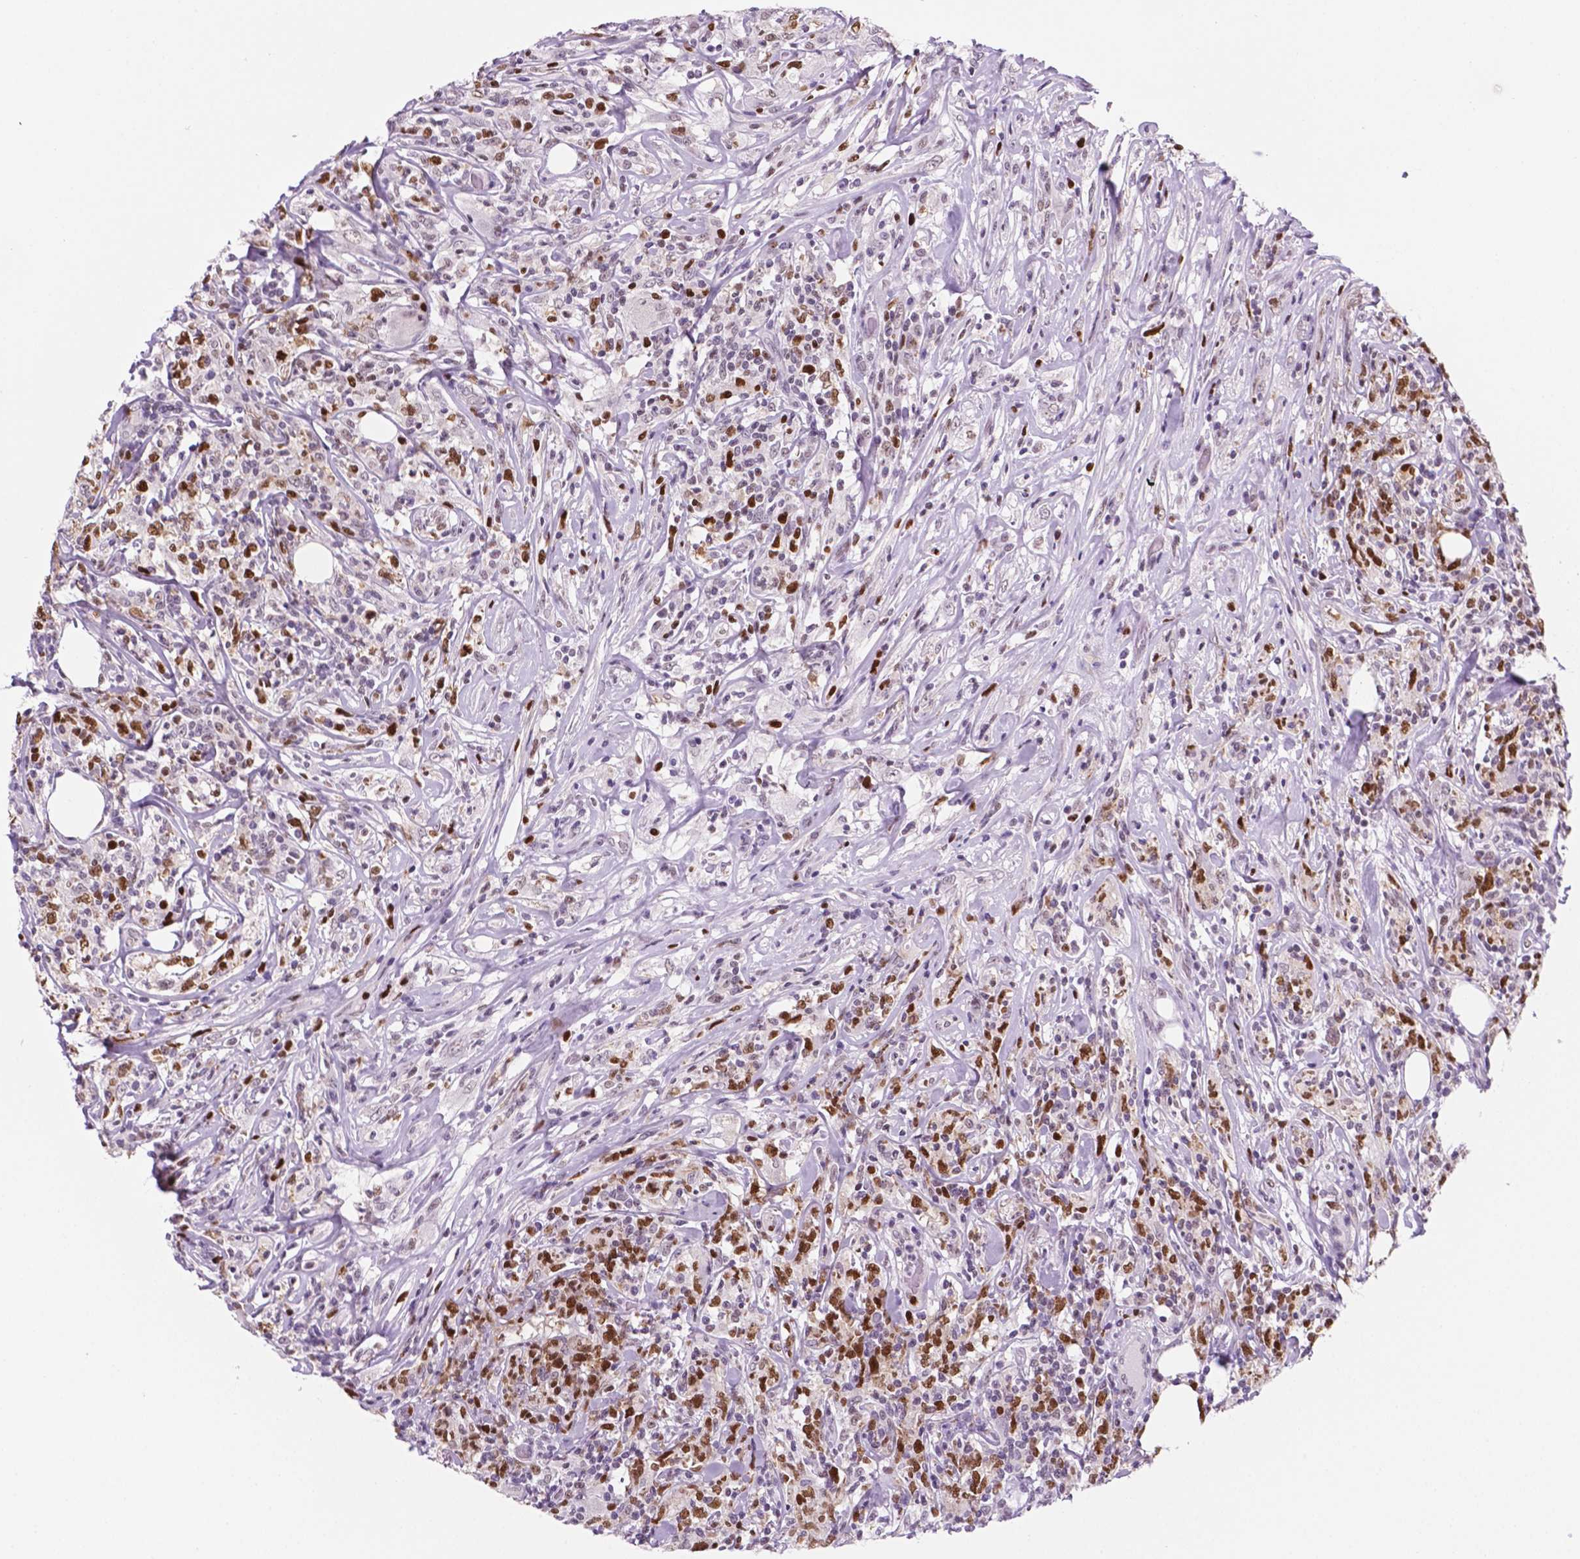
{"staining": {"intensity": "moderate", "quantity": "25%-75%", "location": "nuclear"}, "tissue": "lymphoma", "cell_type": "Tumor cells", "image_type": "cancer", "snomed": [{"axis": "morphology", "description": "Malignant lymphoma, non-Hodgkin's type, High grade"}, {"axis": "topography", "description": "Lymph node"}], "caption": "Human lymphoma stained for a protein (brown) exhibits moderate nuclear positive staining in about 25%-75% of tumor cells.", "gene": "NCAPH2", "patient": {"sex": "female", "age": 84}}